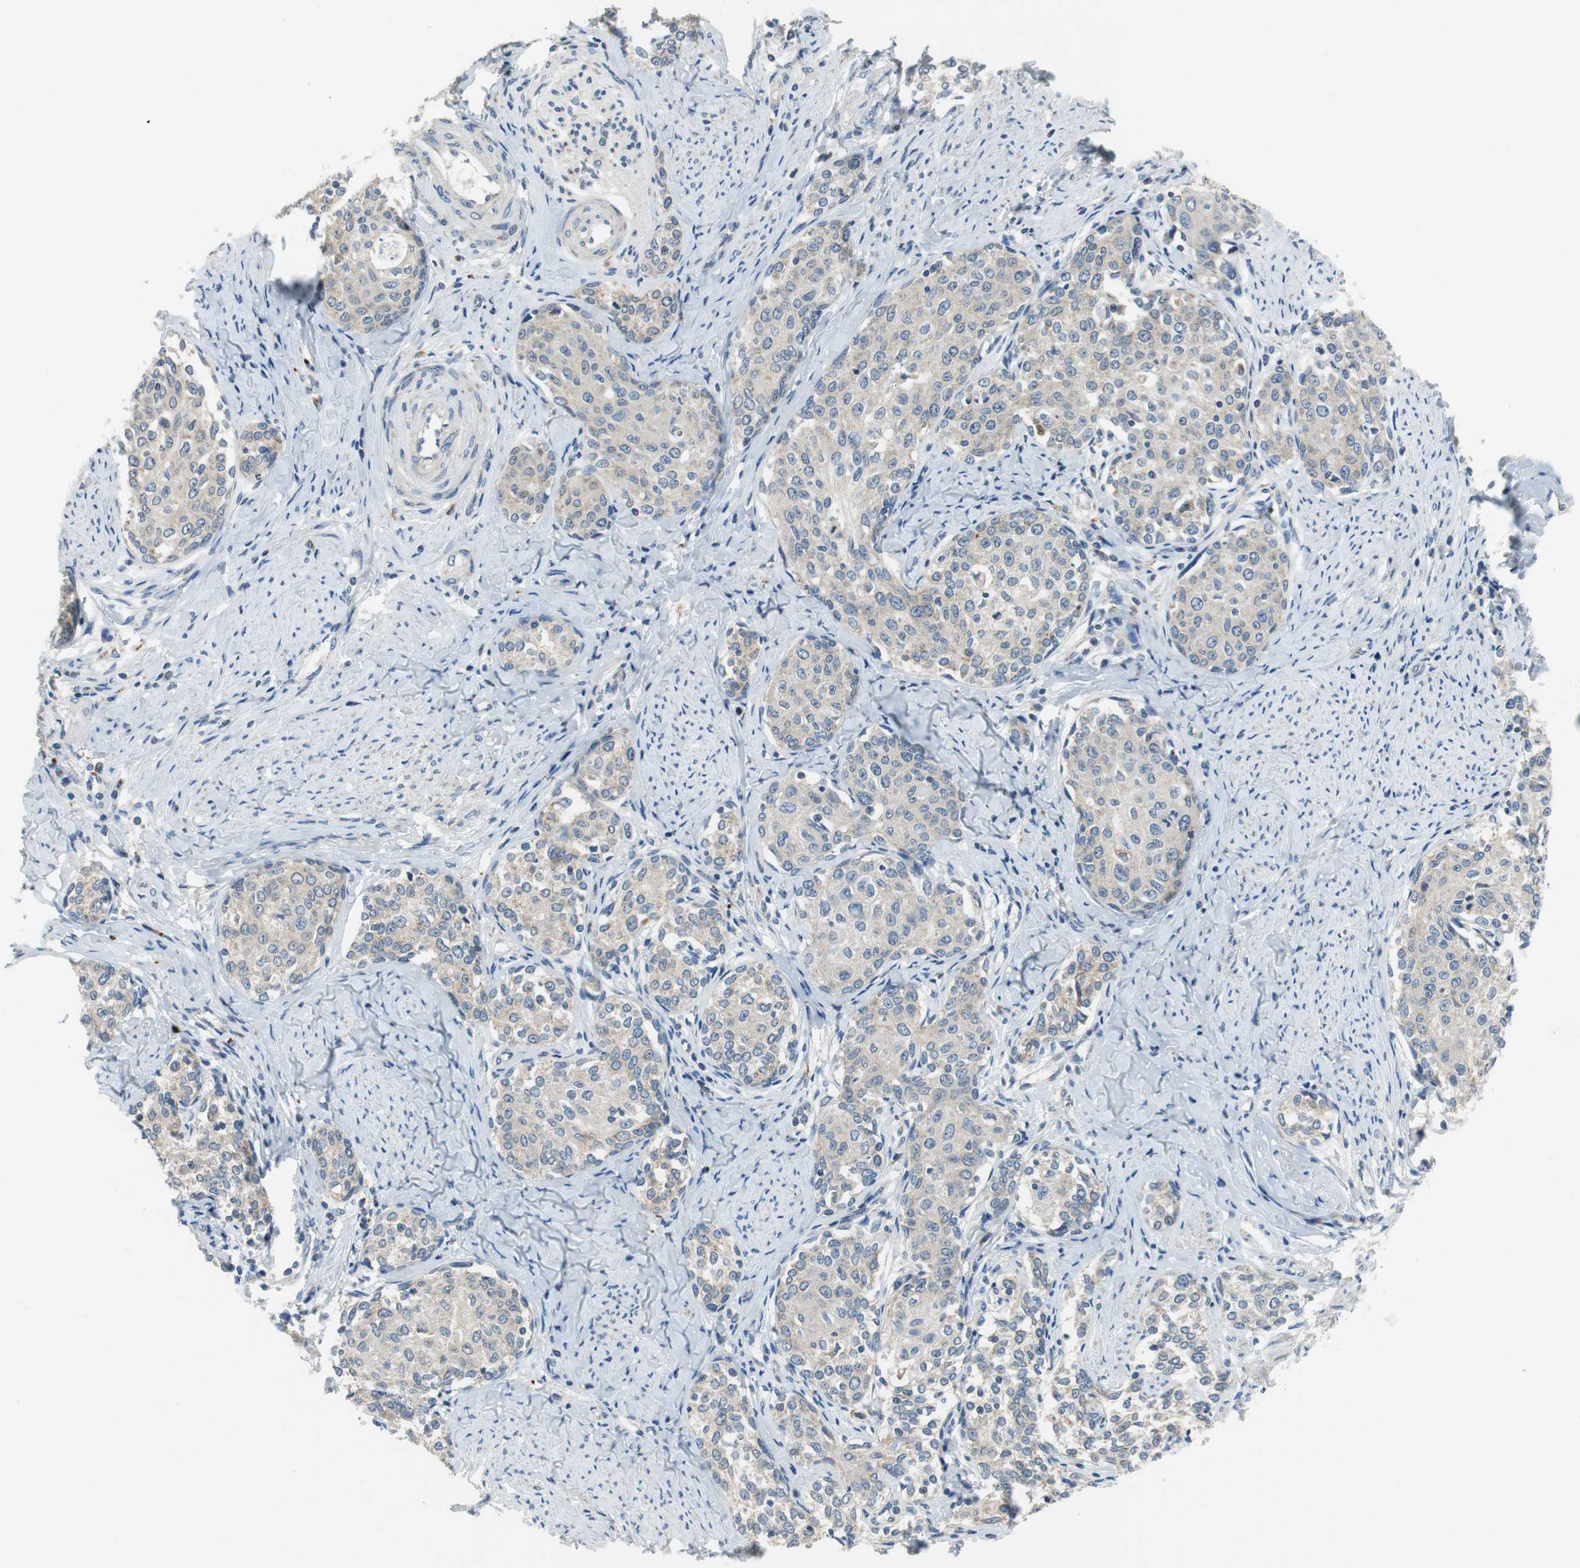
{"staining": {"intensity": "weak", "quantity": ">75%", "location": "cytoplasmic/membranous"}, "tissue": "cervical cancer", "cell_type": "Tumor cells", "image_type": "cancer", "snomed": [{"axis": "morphology", "description": "Squamous cell carcinoma, NOS"}, {"axis": "morphology", "description": "Adenocarcinoma, NOS"}, {"axis": "topography", "description": "Cervix"}], "caption": "Weak cytoplasmic/membranous expression for a protein is identified in about >75% of tumor cells of cervical adenocarcinoma using immunohistochemistry (IHC).", "gene": "NLGN1", "patient": {"sex": "female", "age": 52}}